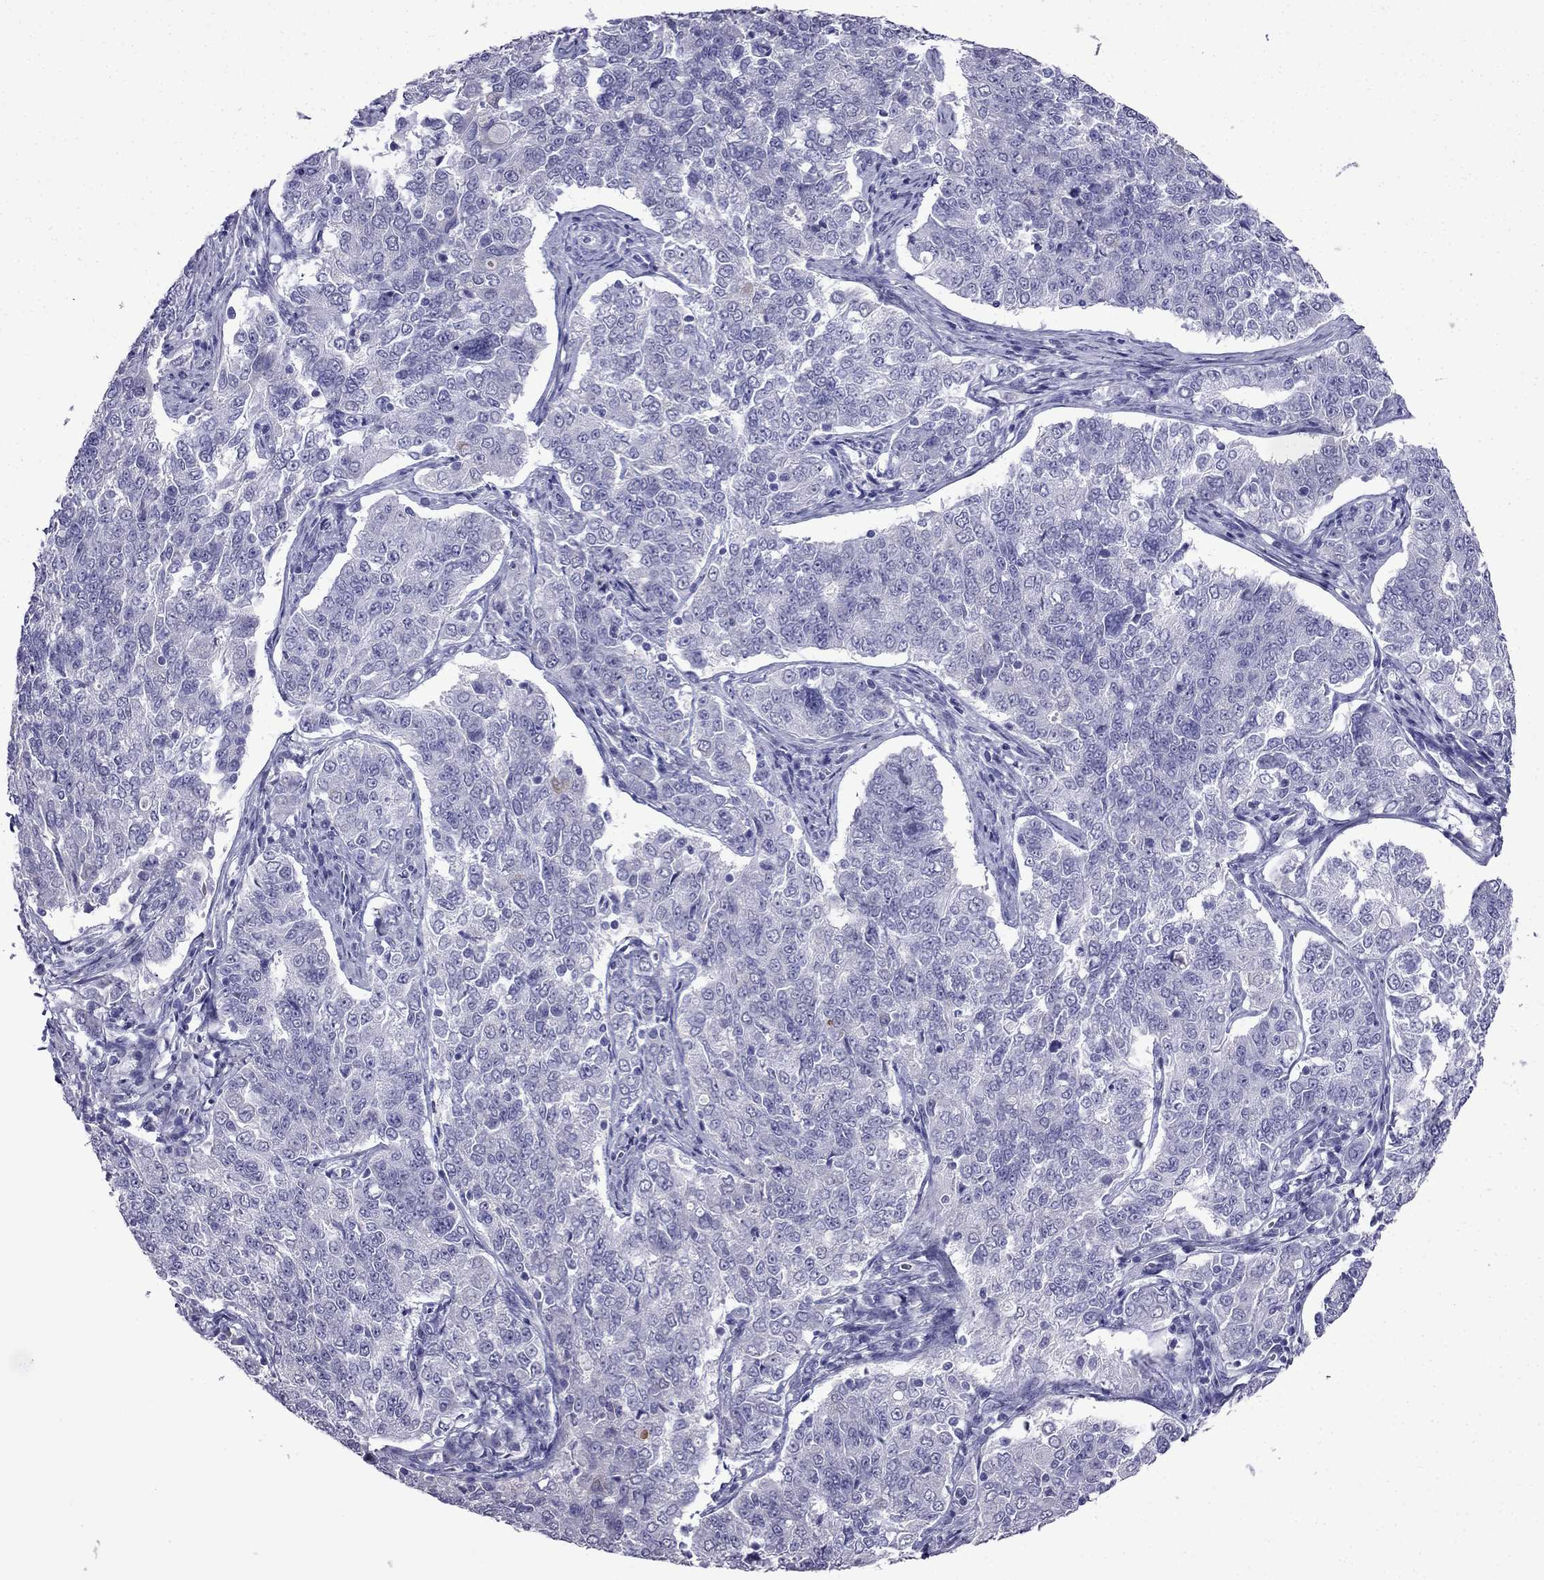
{"staining": {"intensity": "negative", "quantity": "none", "location": "none"}, "tissue": "endometrial cancer", "cell_type": "Tumor cells", "image_type": "cancer", "snomed": [{"axis": "morphology", "description": "Adenocarcinoma, NOS"}, {"axis": "topography", "description": "Endometrium"}], "caption": "Tumor cells show no significant staining in adenocarcinoma (endometrial). (Brightfield microscopy of DAB immunohistochemistry (IHC) at high magnification).", "gene": "CDHR4", "patient": {"sex": "female", "age": 43}}